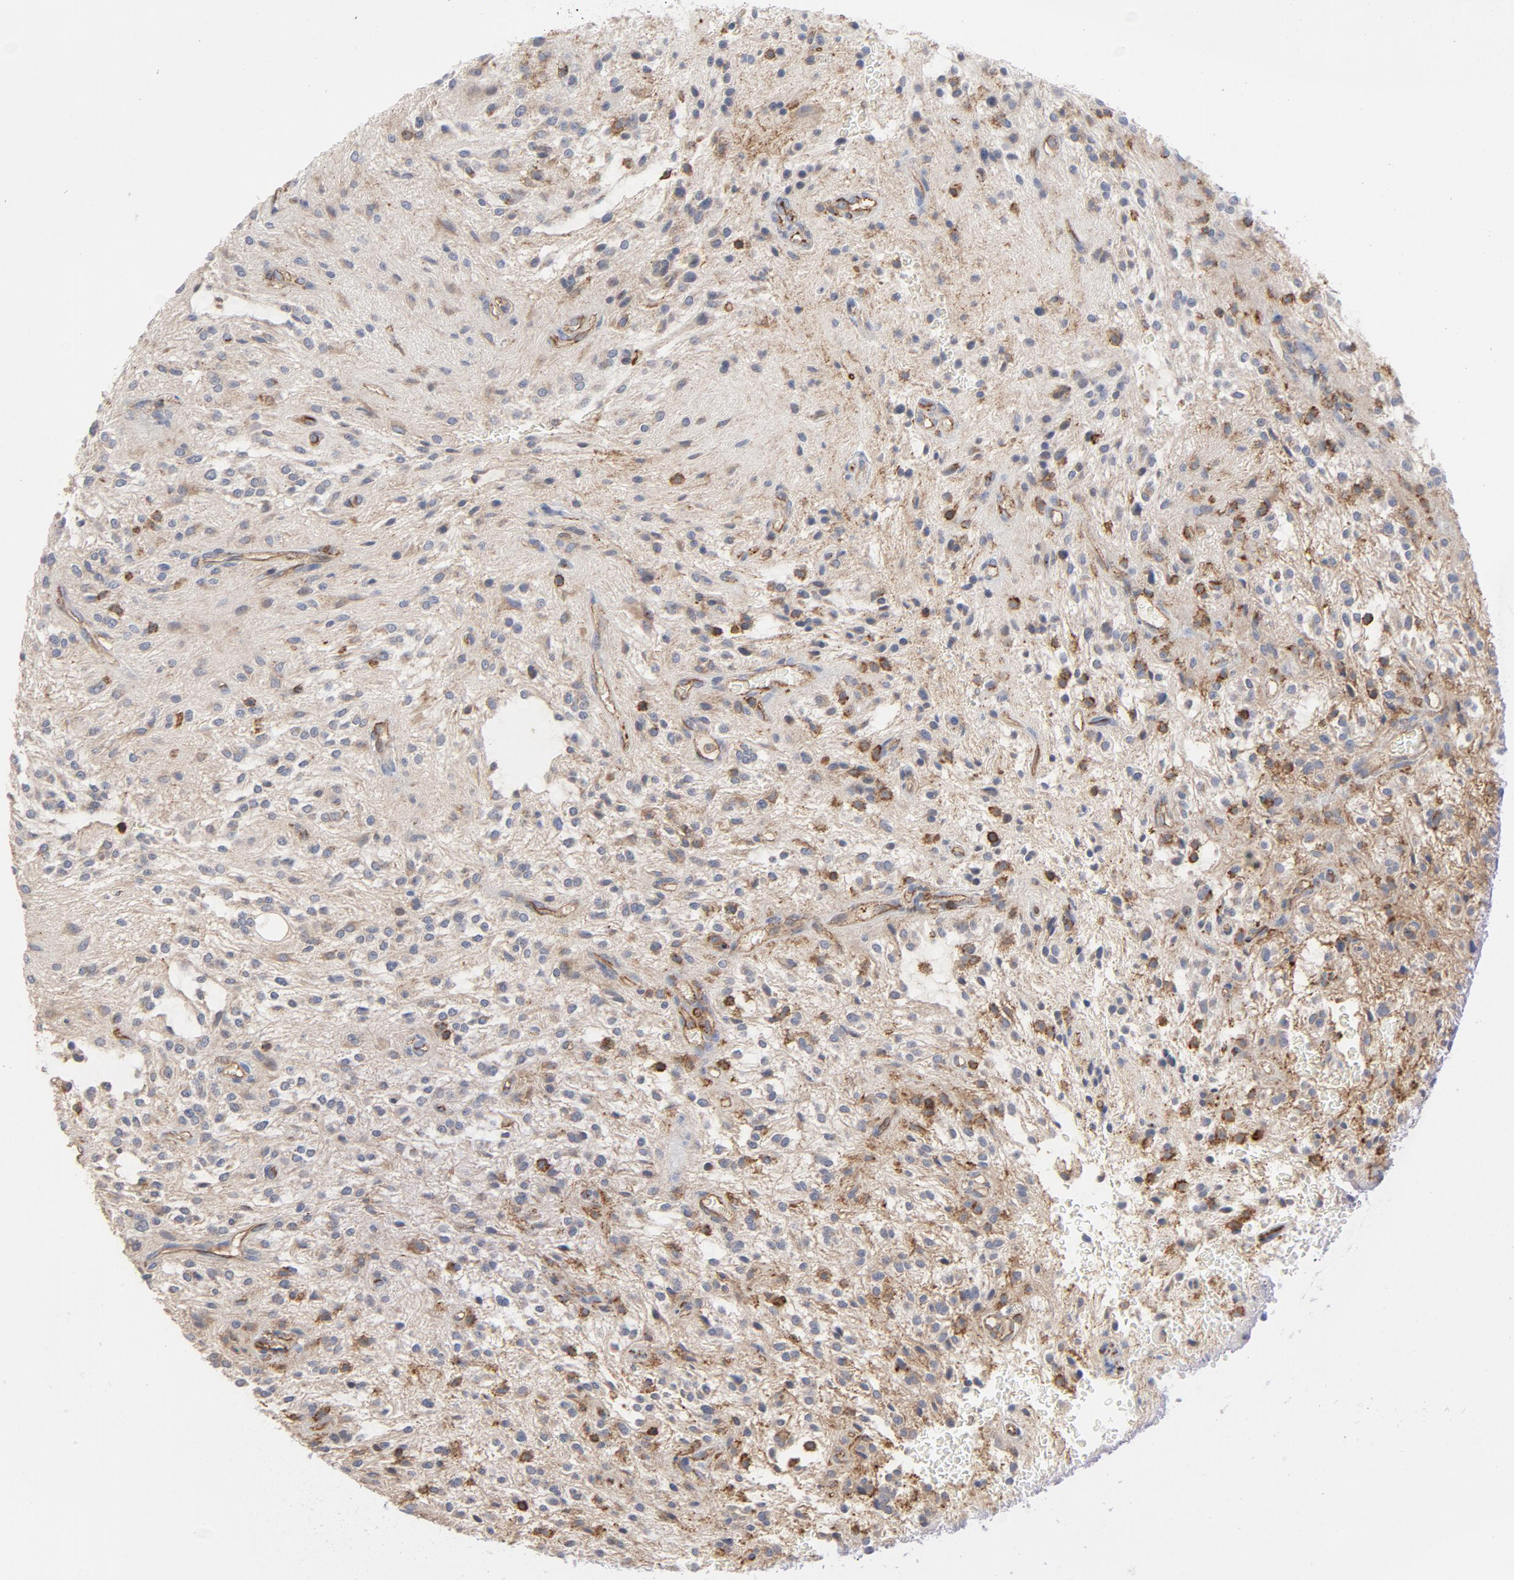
{"staining": {"intensity": "moderate", "quantity": "25%-75%", "location": "cytoplasmic/membranous"}, "tissue": "glioma", "cell_type": "Tumor cells", "image_type": "cancer", "snomed": [{"axis": "morphology", "description": "Glioma, malignant, NOS"}, {"axis": "topography", "description": "Cerebellum"}], "caption": "This is an image of IHC staining of malignant glioma, which shows moderate positivity in the cytoplasmic/membranous of tumor cells.", "gene": "OXA1L", "patient": {"sex": "female", "age": 10}}